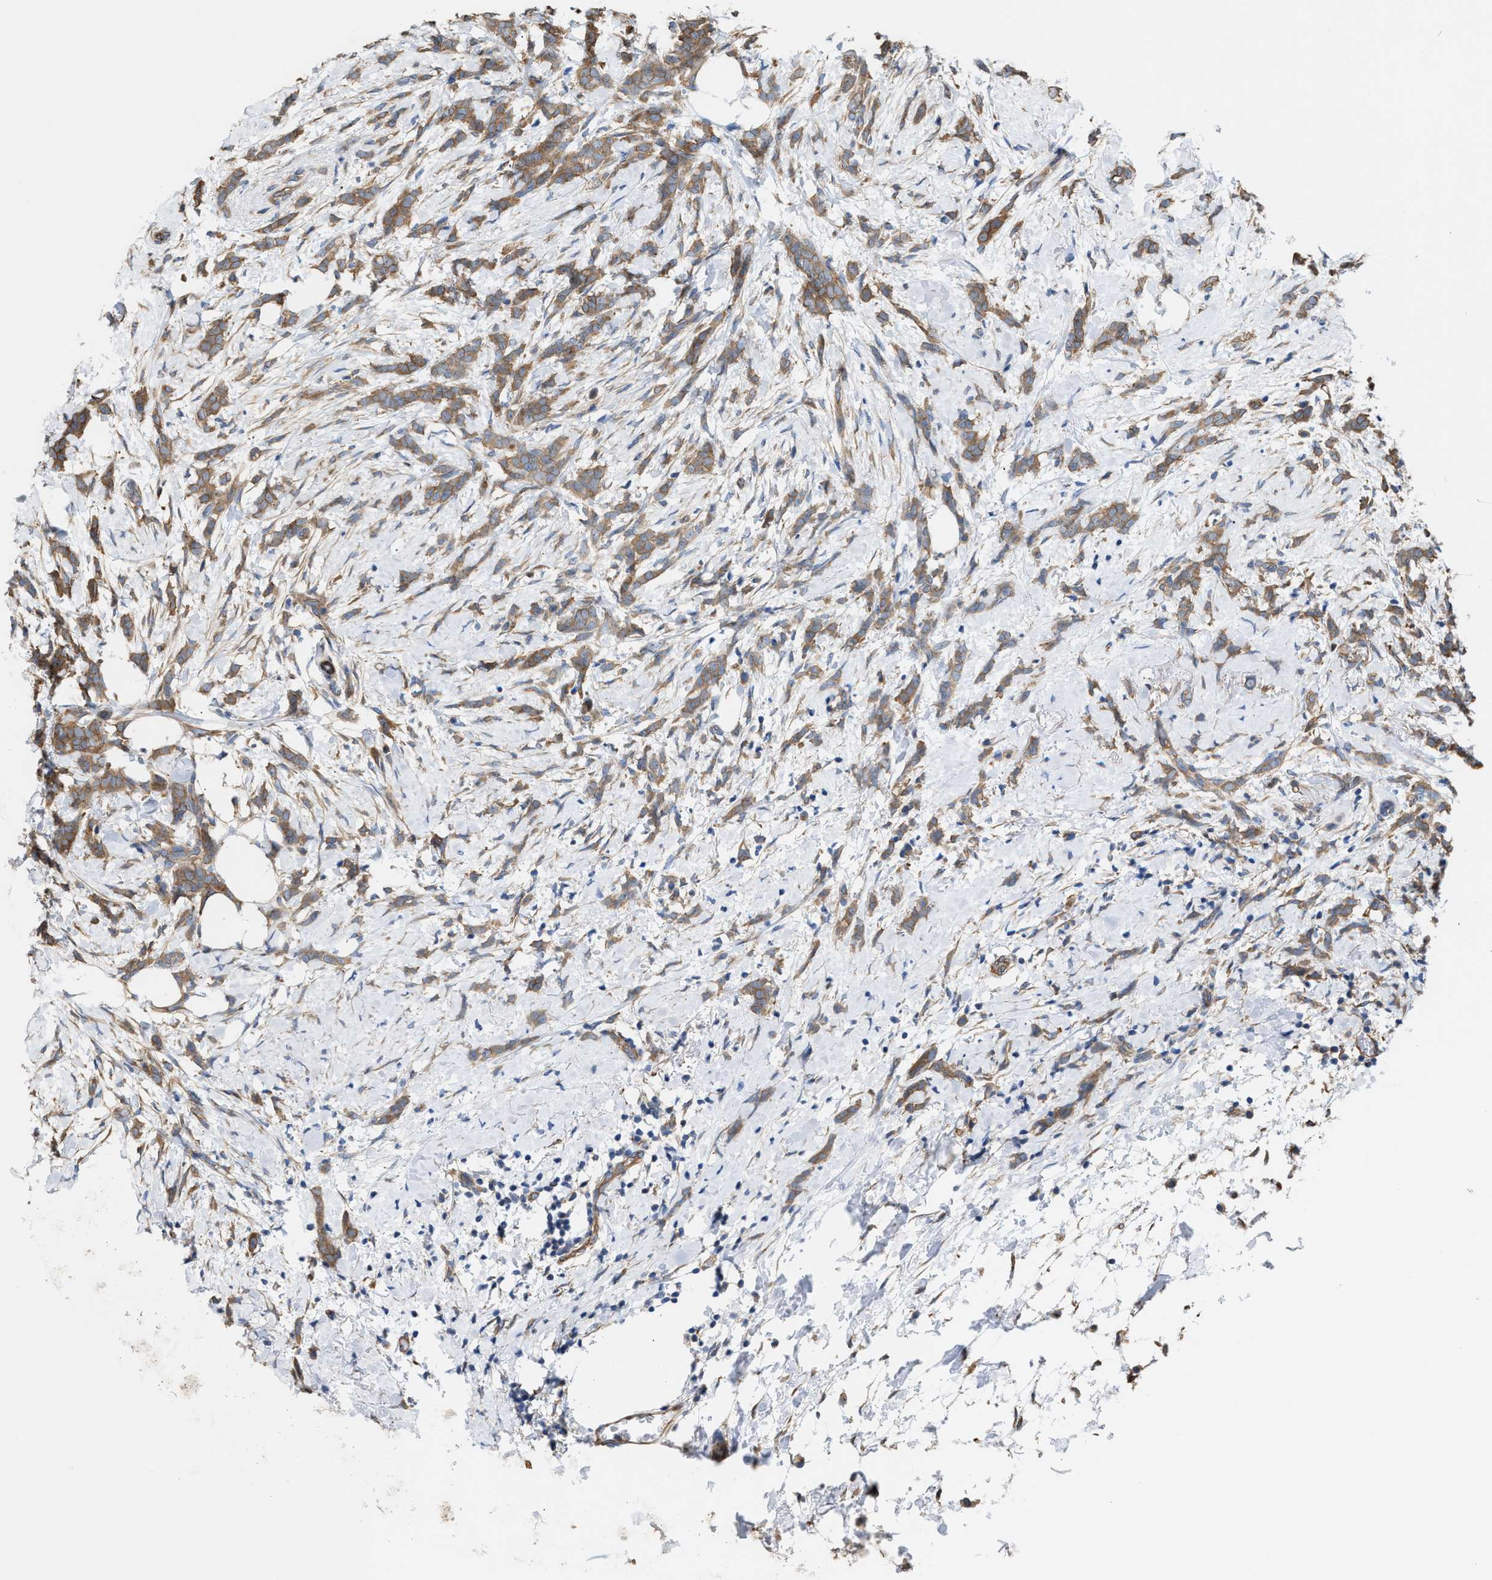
{"staining": {"intensity": "weak", "quantity": ">75%", "location": "cytoplasmic/membranous"}, "tissue": "breast cancer", "cell_type": "Tumor cells", "image_type": "cancer", "snomed": [{"axis": "morphology", "description": "Lobular carcinoma, in situ"}, {"axis": "morphology", "description": "Lobular carcinoma"}, {"axis": "topography", "description": "Breast"}], "caption": "A high-resolution image shows immunohistochemistry (IHC) staining of breast lobular carcinoma, which shows weak cytoplasmic/membranous expression in about >75% of tumor cells. (IHC, brightfield microscopy, high magnification).", "gene": "EPS15L1", "patient": {"sex": "female", "age": 41}}